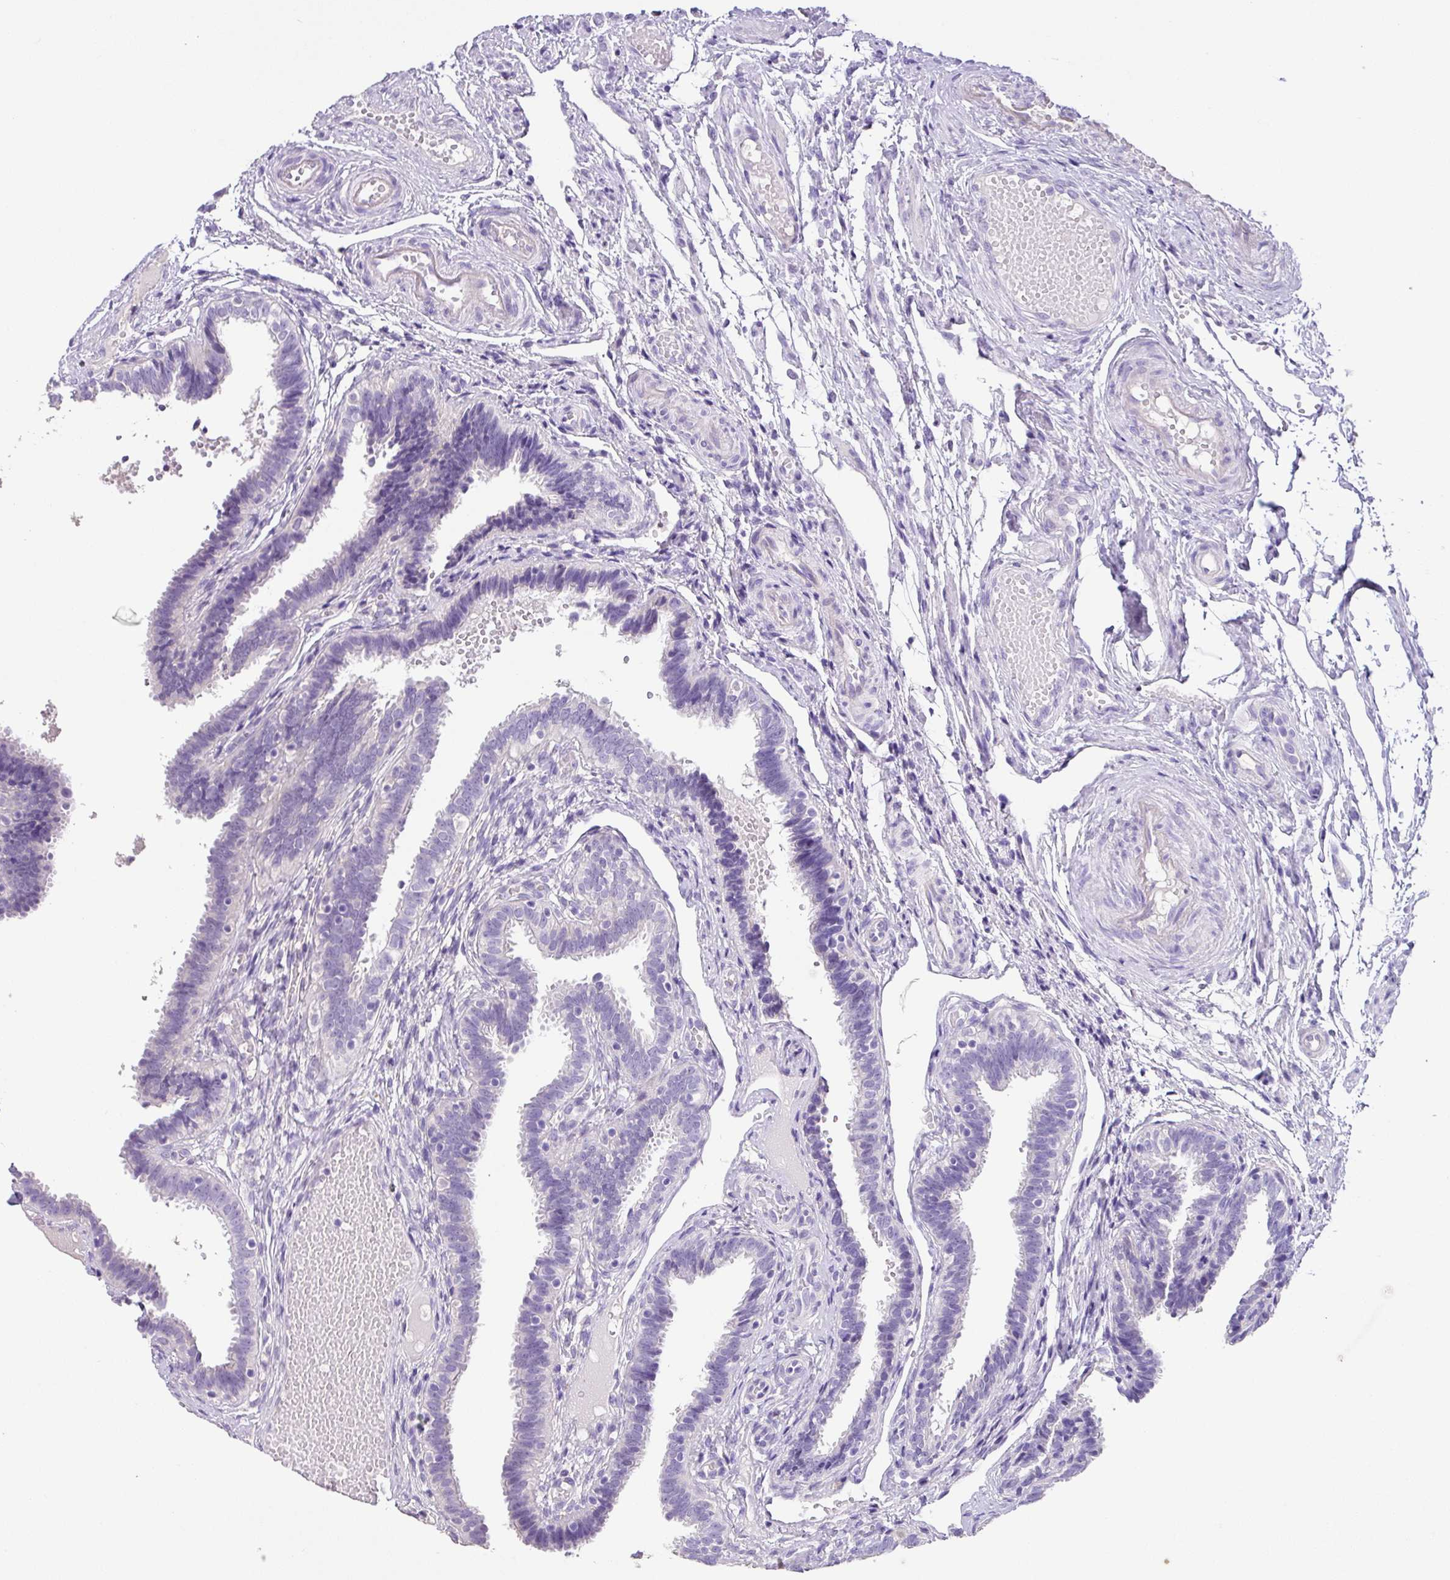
{"staining": {"intensity": "negative", "quantity": "none", "location": "none"}, "tissue": "fallopian tube", "cell_type": "Glandular cells", "image_type": "normal", "snomed": [{"axis": "morphology", "description": "Normal tissue, NOS"}, {"axis": "topography", "description": "Fallopian tube"}], "caption": "Immunohistochemistry (IHC) of unremarkable human fallopian tube exhibits no staining in glandular cells.", "gene": "ZG16", "patient": {"sex": "female", "age": 37}}